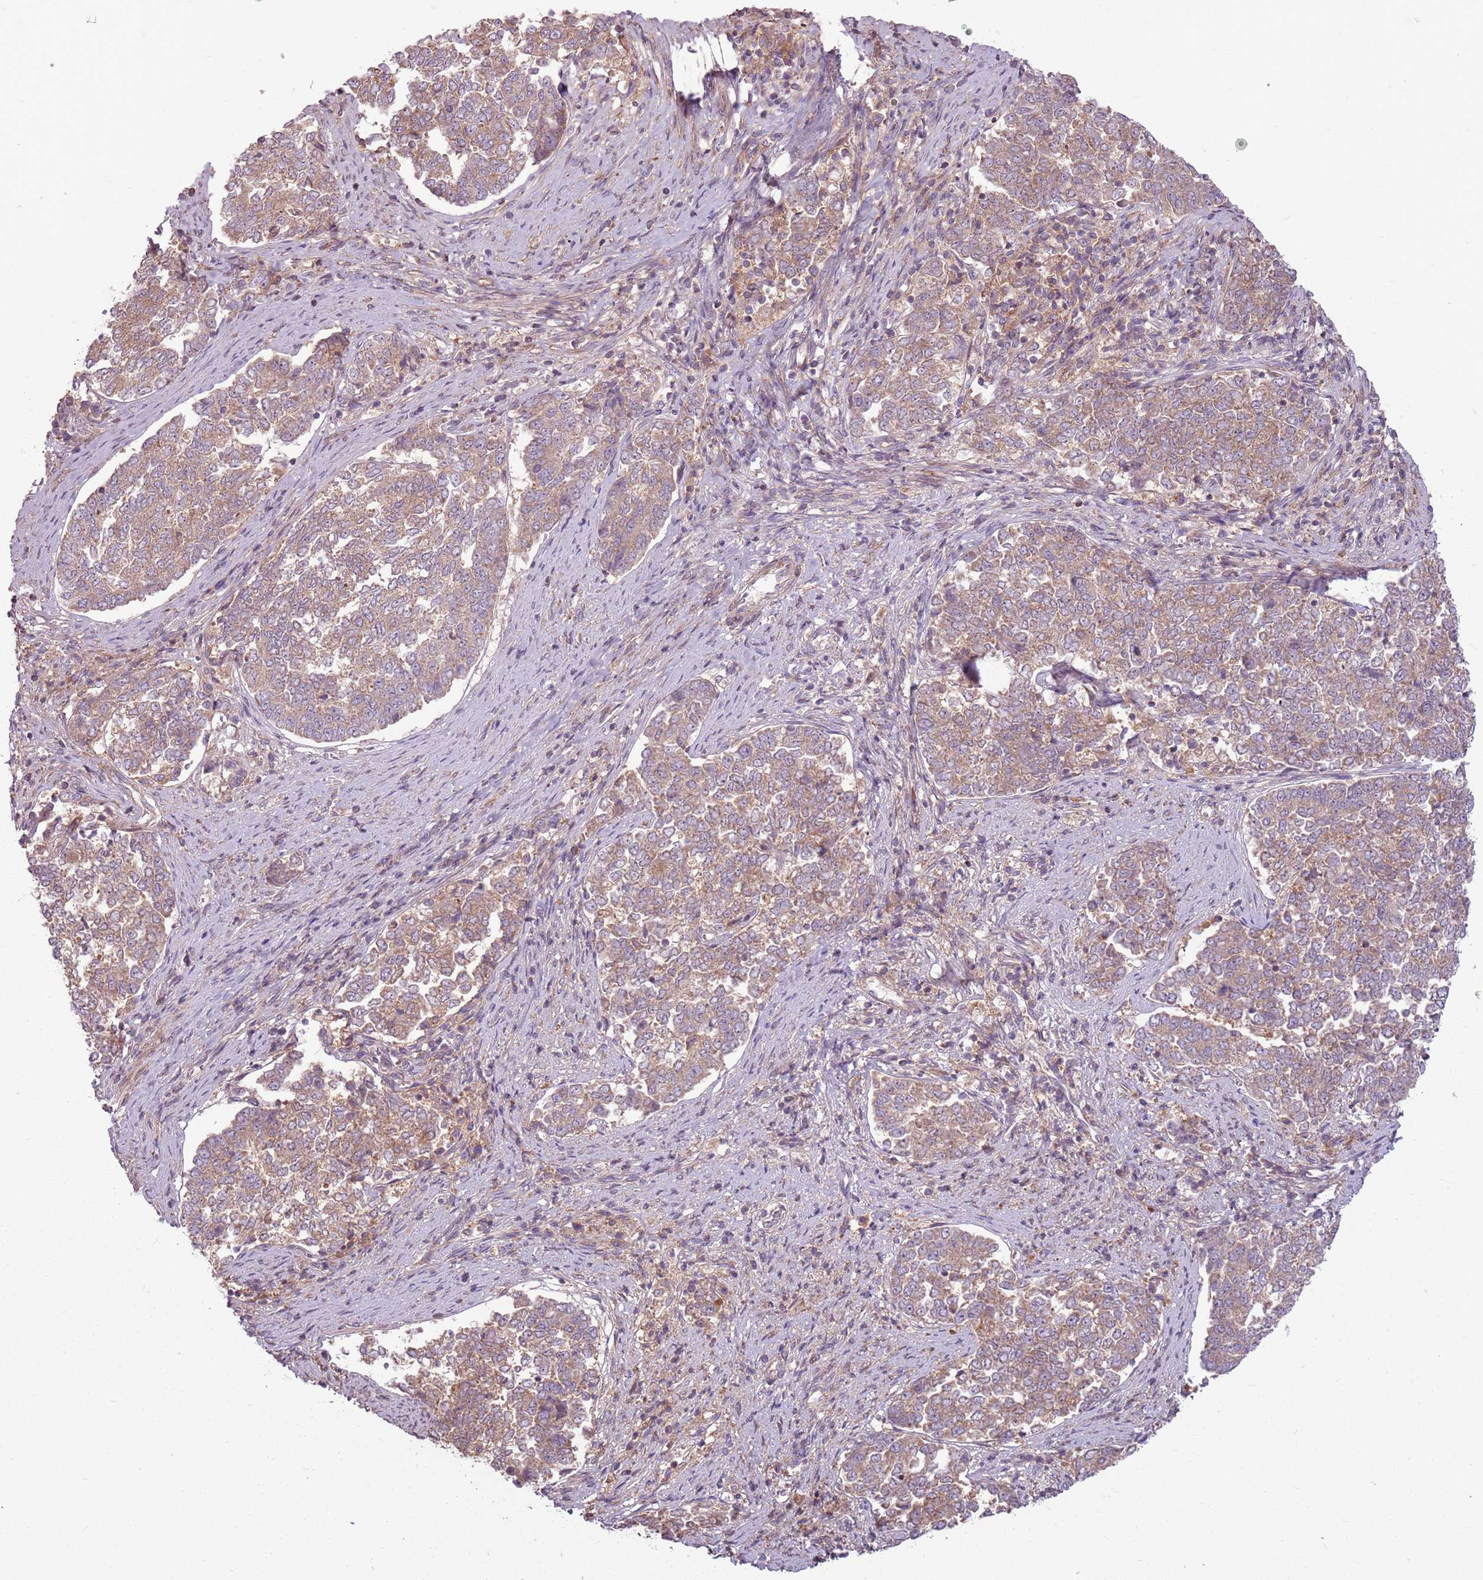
{"staining": {"intensity": "weak", "quantity": ">75%", "location": "cytoplasmic/membranous"}, "tissue": "endometrial cancer", "cell_type": "Tumor cells", "image_type": "cancer", "snomed": [{"axis": "morphology", "description": "Adenocarcinoma, NOS"}, {"axis": "topography", "description": "Endometrium"}], "caption": "Human endometrial cancer stained for a protein (brown) shows weak cytoplasmic/membranous positive positivity in about >75% of tumor cells.", "gene": "RPL21", "patient": {"sex": "female", "age": 80}}